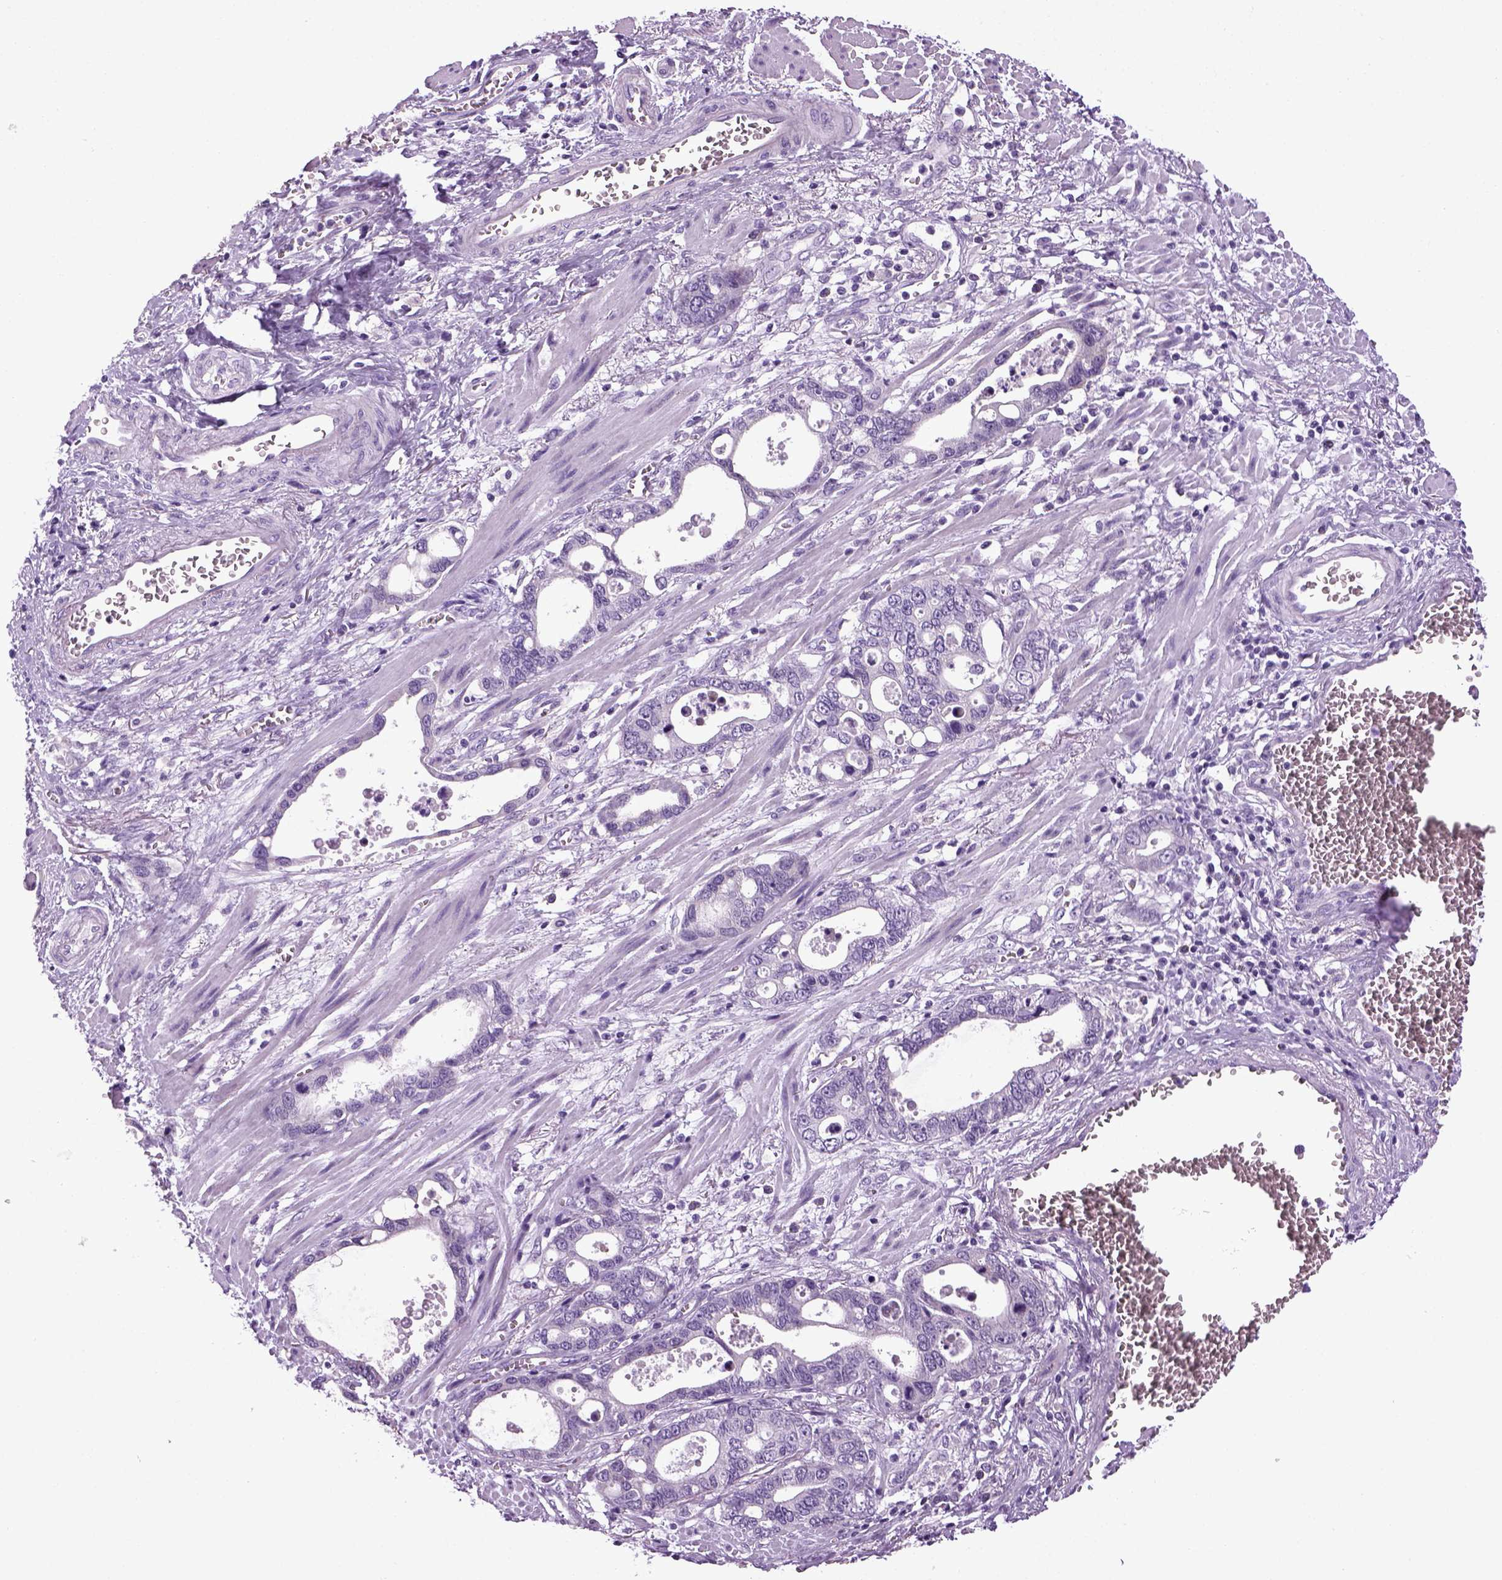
{"staining": {"intensity": "negative", "quantity": "none", "location": "none"}, "tissue": "stomach cancer", "cell_type": "Tumor cells", "image_type": "cancer", "snomed": [{"axis": "morphology", "description": "Normal tissue, NOS"}, {"axis": "morphology", "description": "Adenocarcinoma, NOS"}, {"axis": "topography", "description": "Esophagus"}, {"axis": "topography", "description": "Stomach, upper"}], "caption": "Protein analysis of stomach cancer demonstrates no significant staining in tumor cells.", "gene": "HMCN2", "patient": {"sex": "male", "age": 74}}